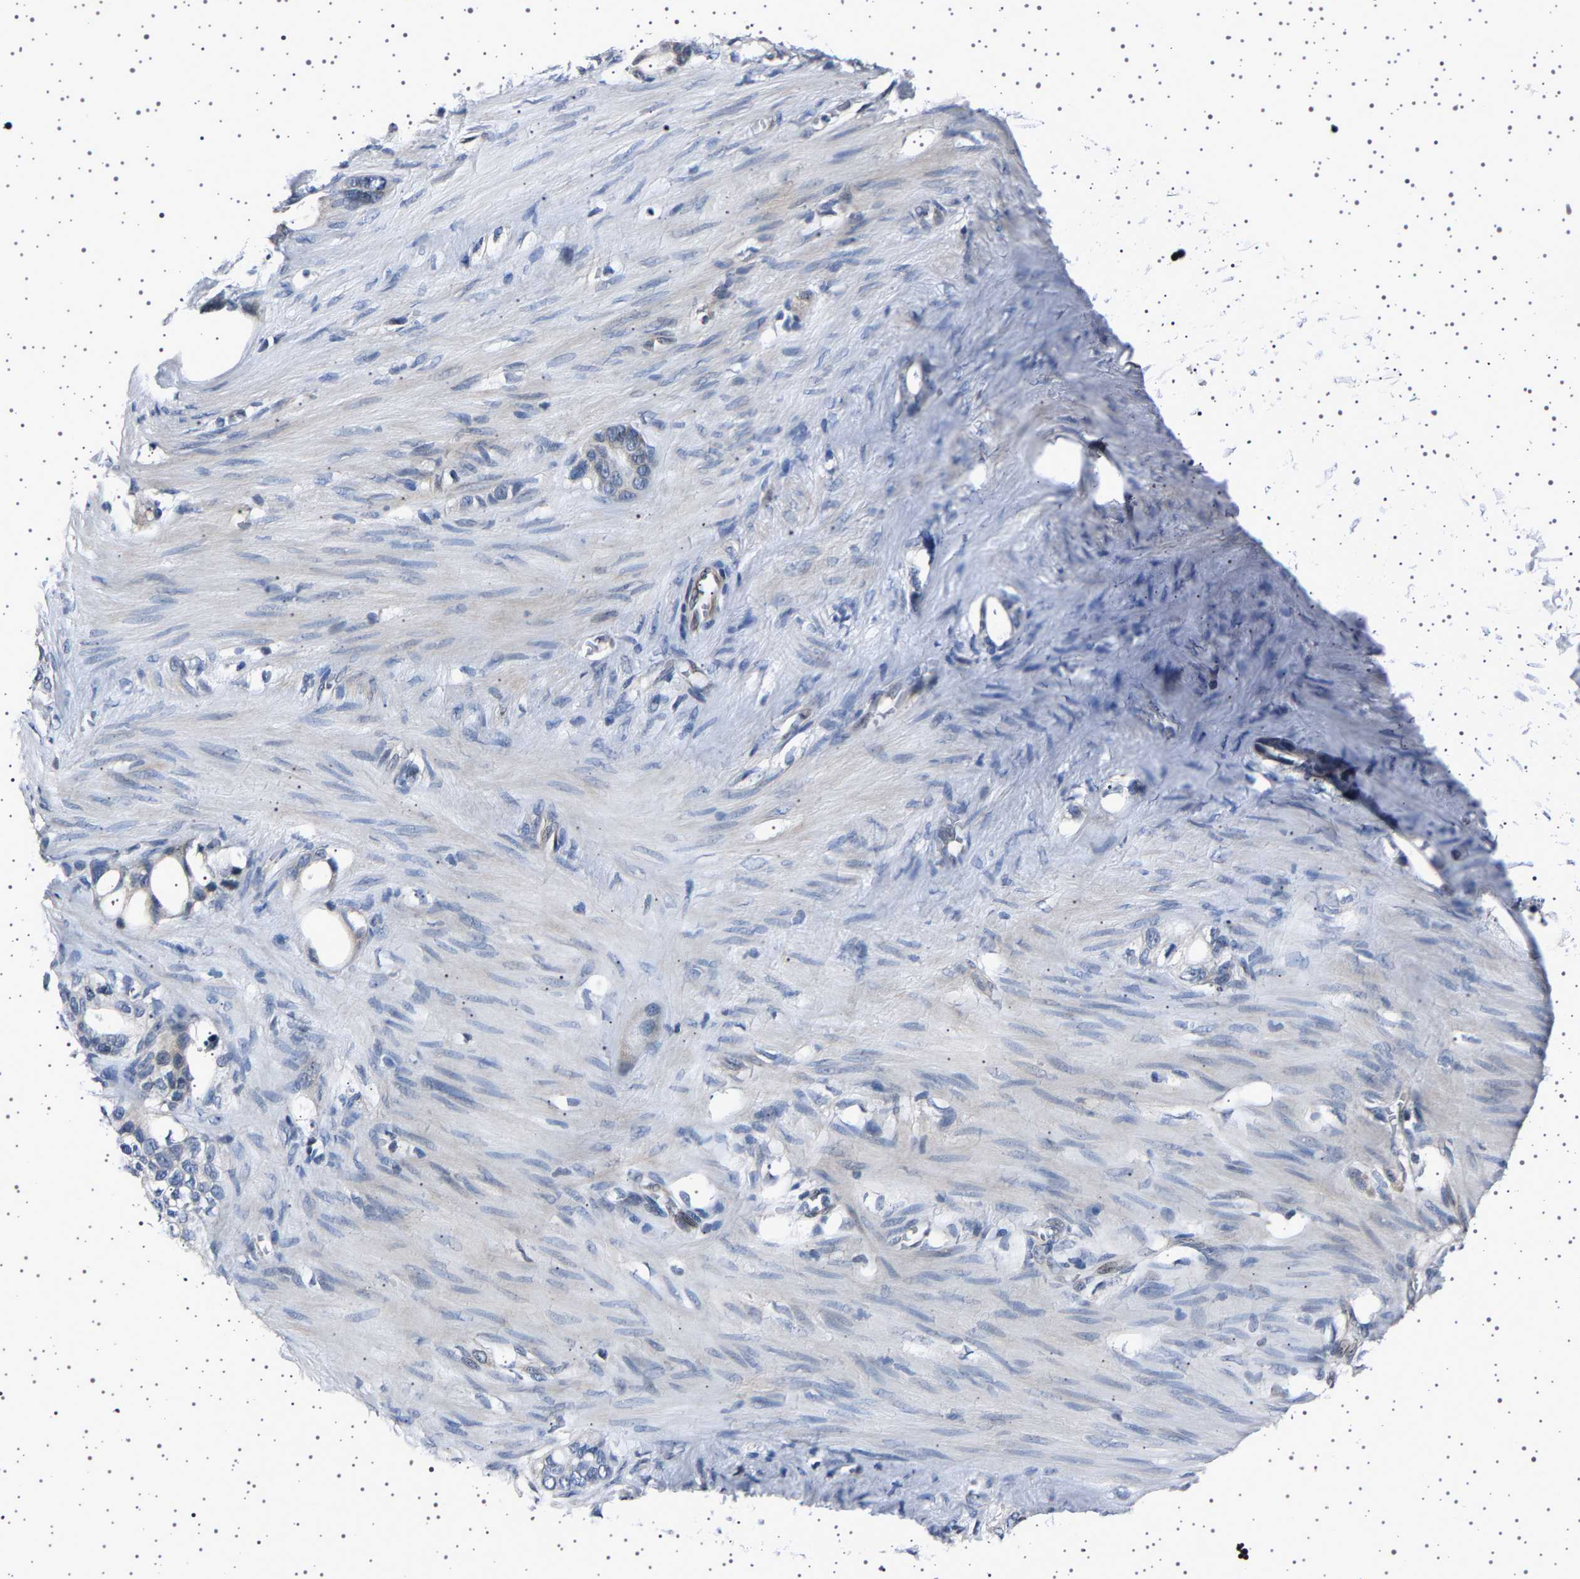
{"staining": {"intensity": "negative", "quantity": "none", "location": "none"}, "tissue": "stomach cancer", "cell_type": "Tumor cells", "image_type": "cancer", "snomed": [{"axis": "morphology", "description": "Adenocarcinoma, NOS"}, {"axis": "topography", "description": "Stomach"}], "caption": "Immunohistochemistry image of neoplastic tissue: adenocarcinoma (stomach) stained with DAB shows no significant protein staining in tumor cells.", "gene": "IL10RB", "patient": {"sex": "female", "age": 75}}